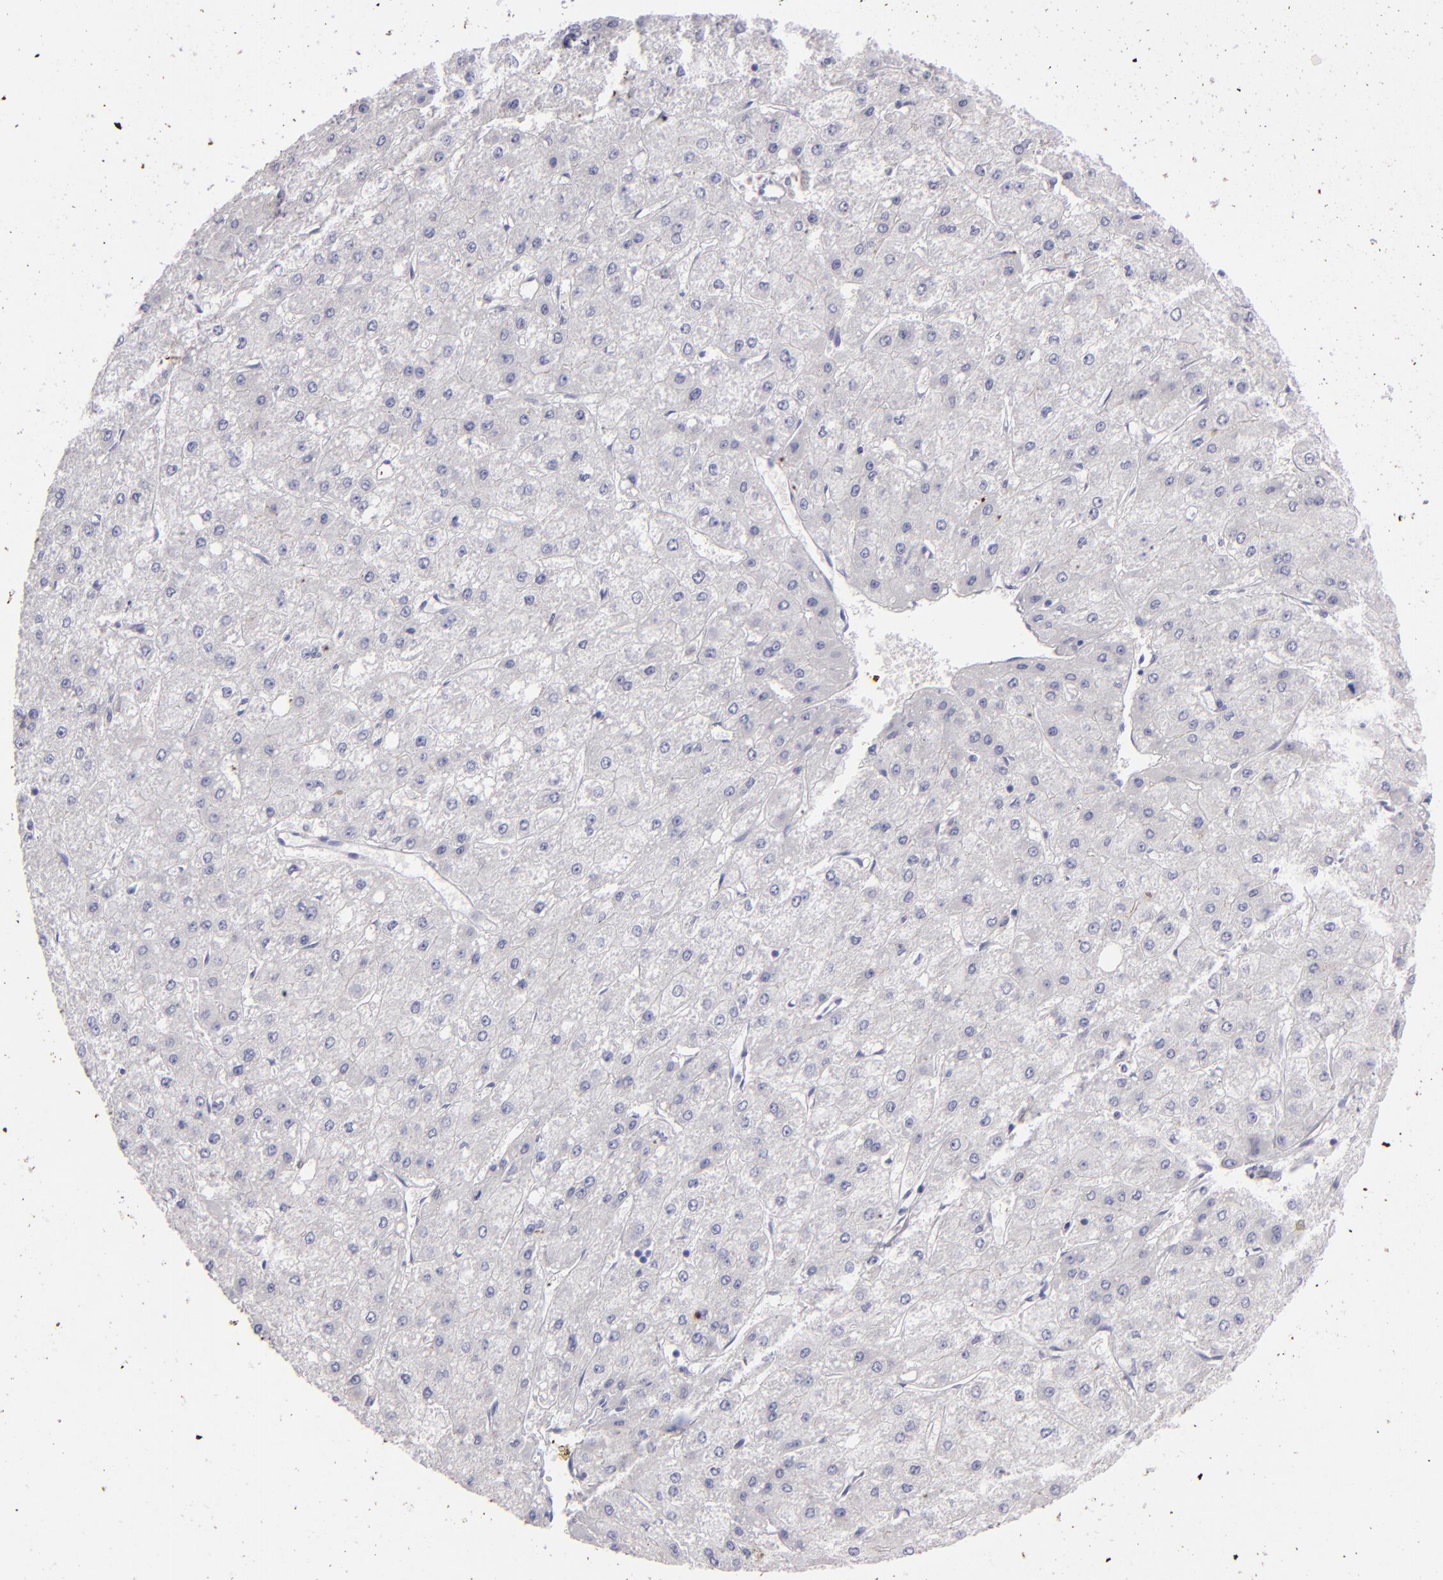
{"staining": {"intensity": "negative", "quantity": "none", "location": "none"}, "tissue": "liver cancer", "cell_type": "Tumor cells", "image_type": "cancer", "snomed": [{"axis": "morphology", "description": "Carcinoma, Hepatocellular, NOS"}, {"axis": "topography", "description": "Liver"}], "caption": "There is no significant positivity in tumor cells of hepatocellular carcinoma (liver).", "gene": "SNAP25", "patient": {"sex": "female", "age": 52}}